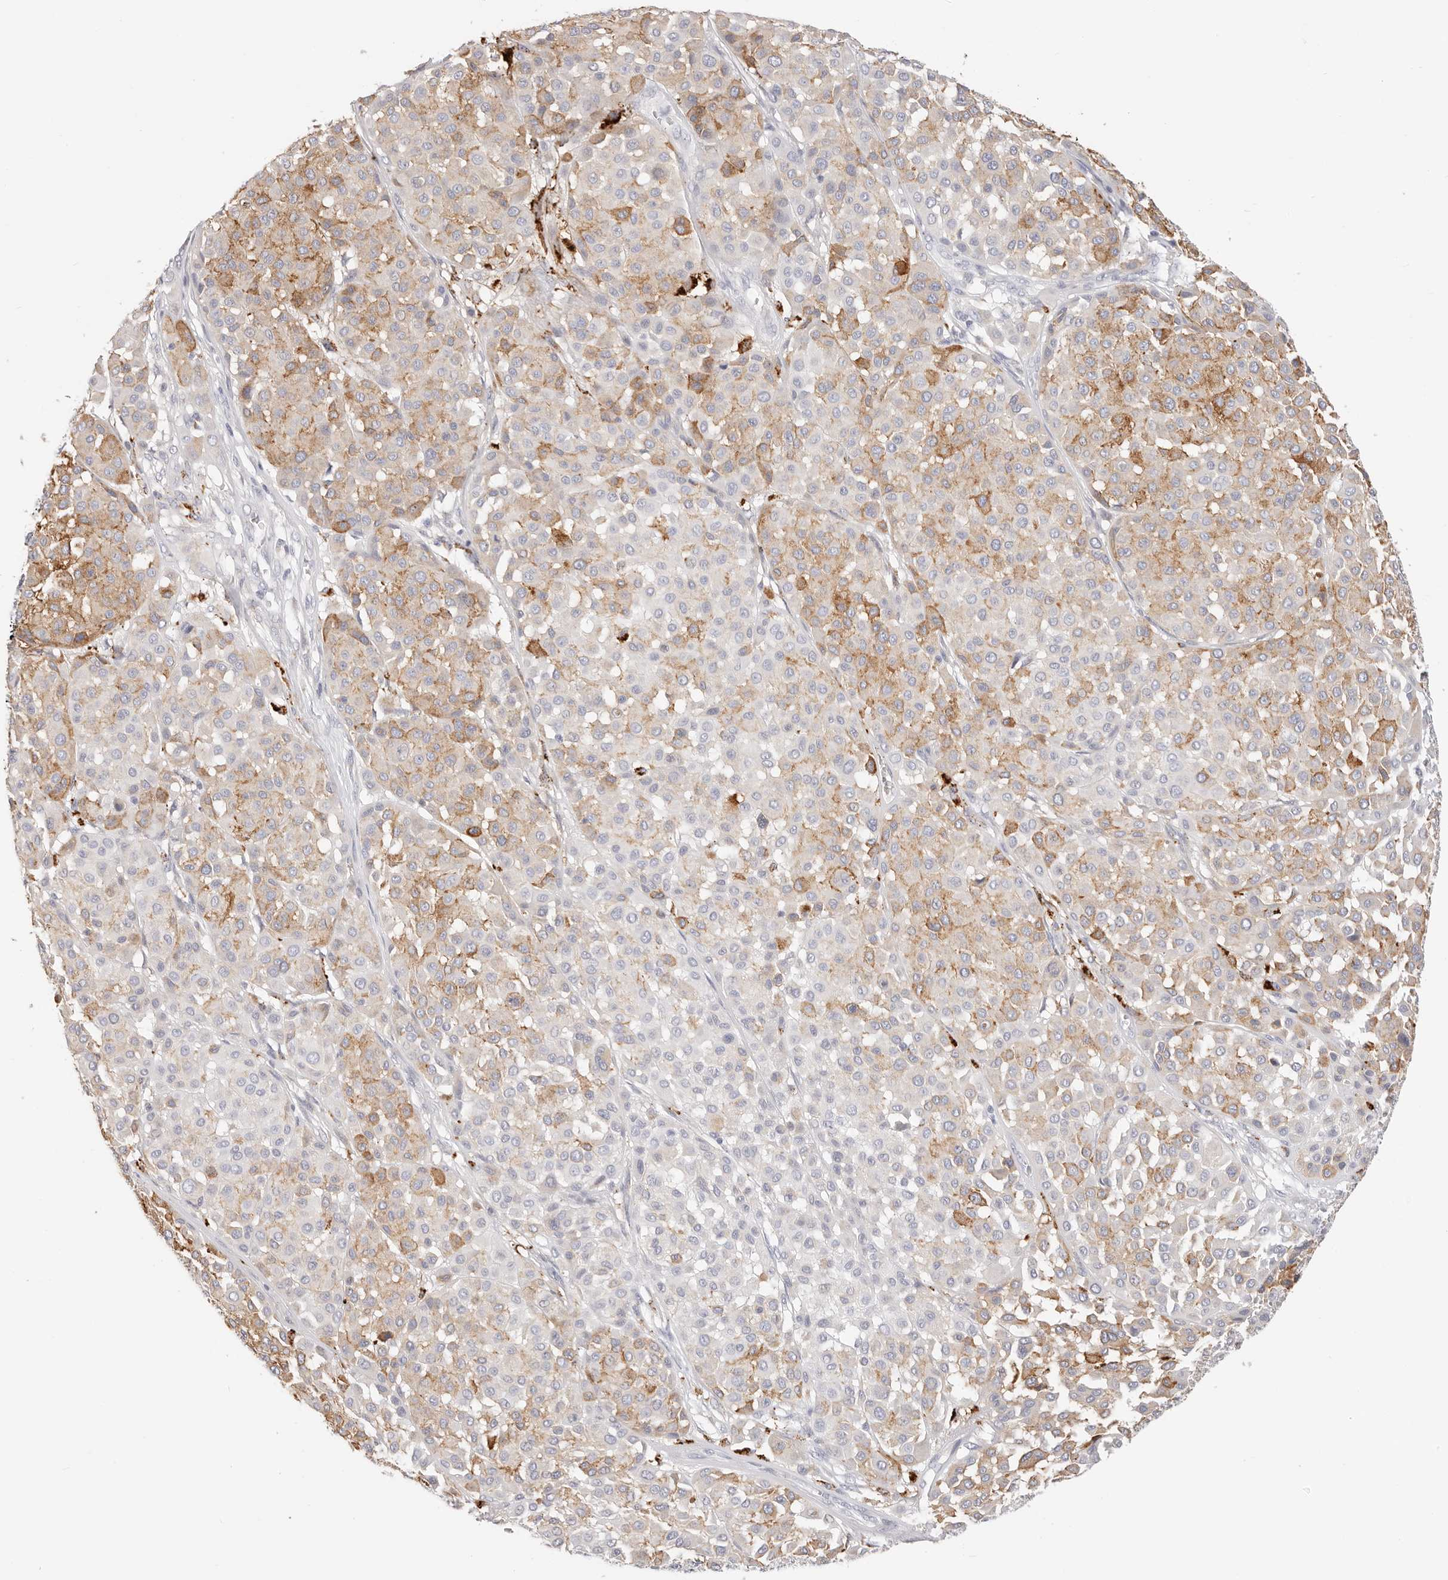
{"staining": {"intensity": "moderate", "quantity": "25%-75%", "location": "cytoplasmic/membranous"}, "tissue": "melanoma", "cell_type": "Tumor cells", "image_type": "cancer", "snomed": [{"axis": "morphology", "description": "Malignant melanoma, Metastatic site"}, {"axis": "topography", "description": "Soft tissue"}], "caption": "The histopathology image demonstrates a brown stain indicating the presence of a protein in the cytoplasmic/membranous of tumor cells in malignant melanoma (metastatic site).", "gene": "STKLD1", "patient": {"sex": "male", "age": 41}}